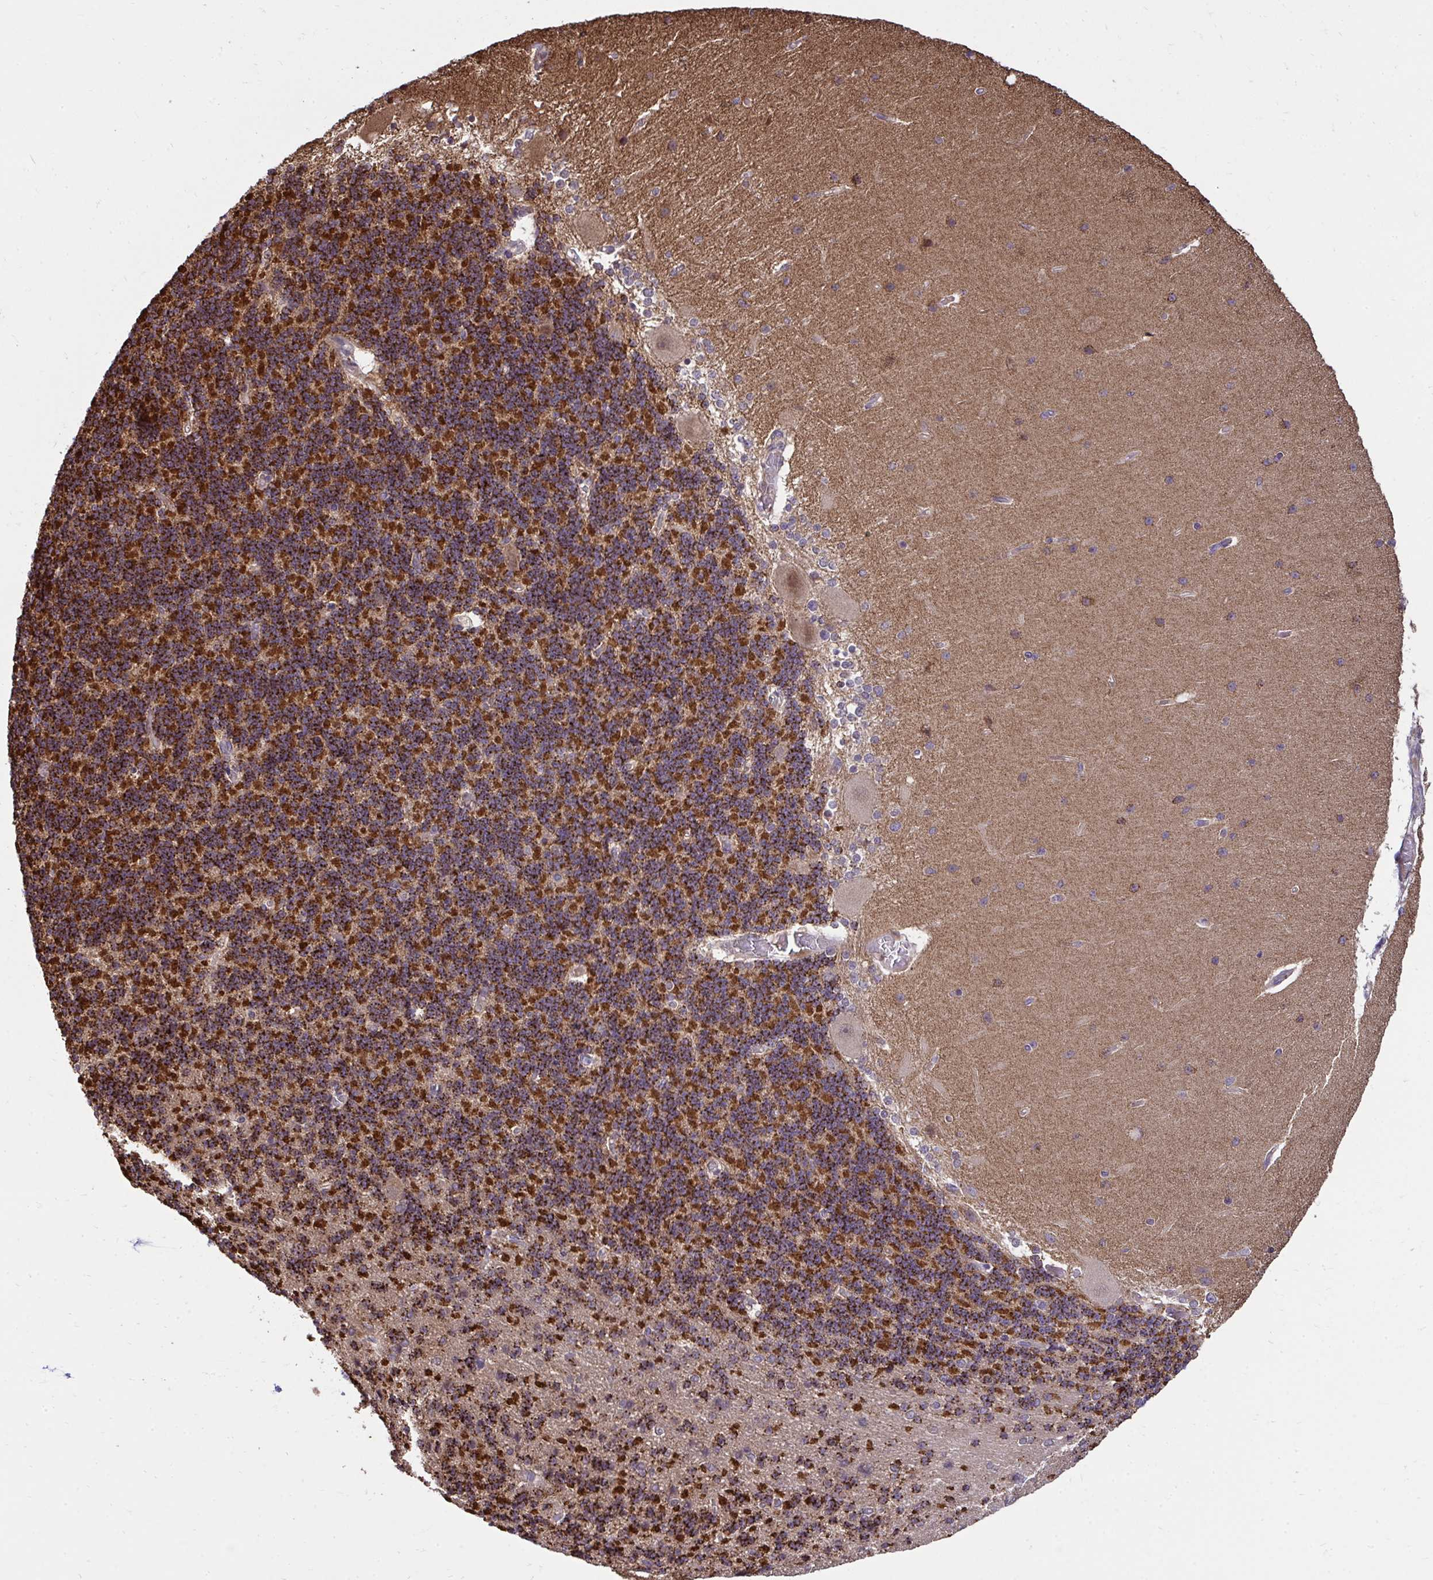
{"staining": {"intensity": "strong", "quantity": ">75%", "location": "cytoplasmic/membranous"}, "tissue": "cerebellum", "cell_type": "Cells in granular layer", "image_type": "normal", "snomed": [{"axis": "morphology", "description": "Normal tissue, NOS"}, {"axis": "topography", "description": "Cerebellum"}], "caption": "Immunohistochemical staining of benign human cerebellum reveals strong cytoplasmic/membranous protein expression in about >75% of cells in granular layer.", "gene": "RDH14", "patient": {"sex": "female", "age": 54}}